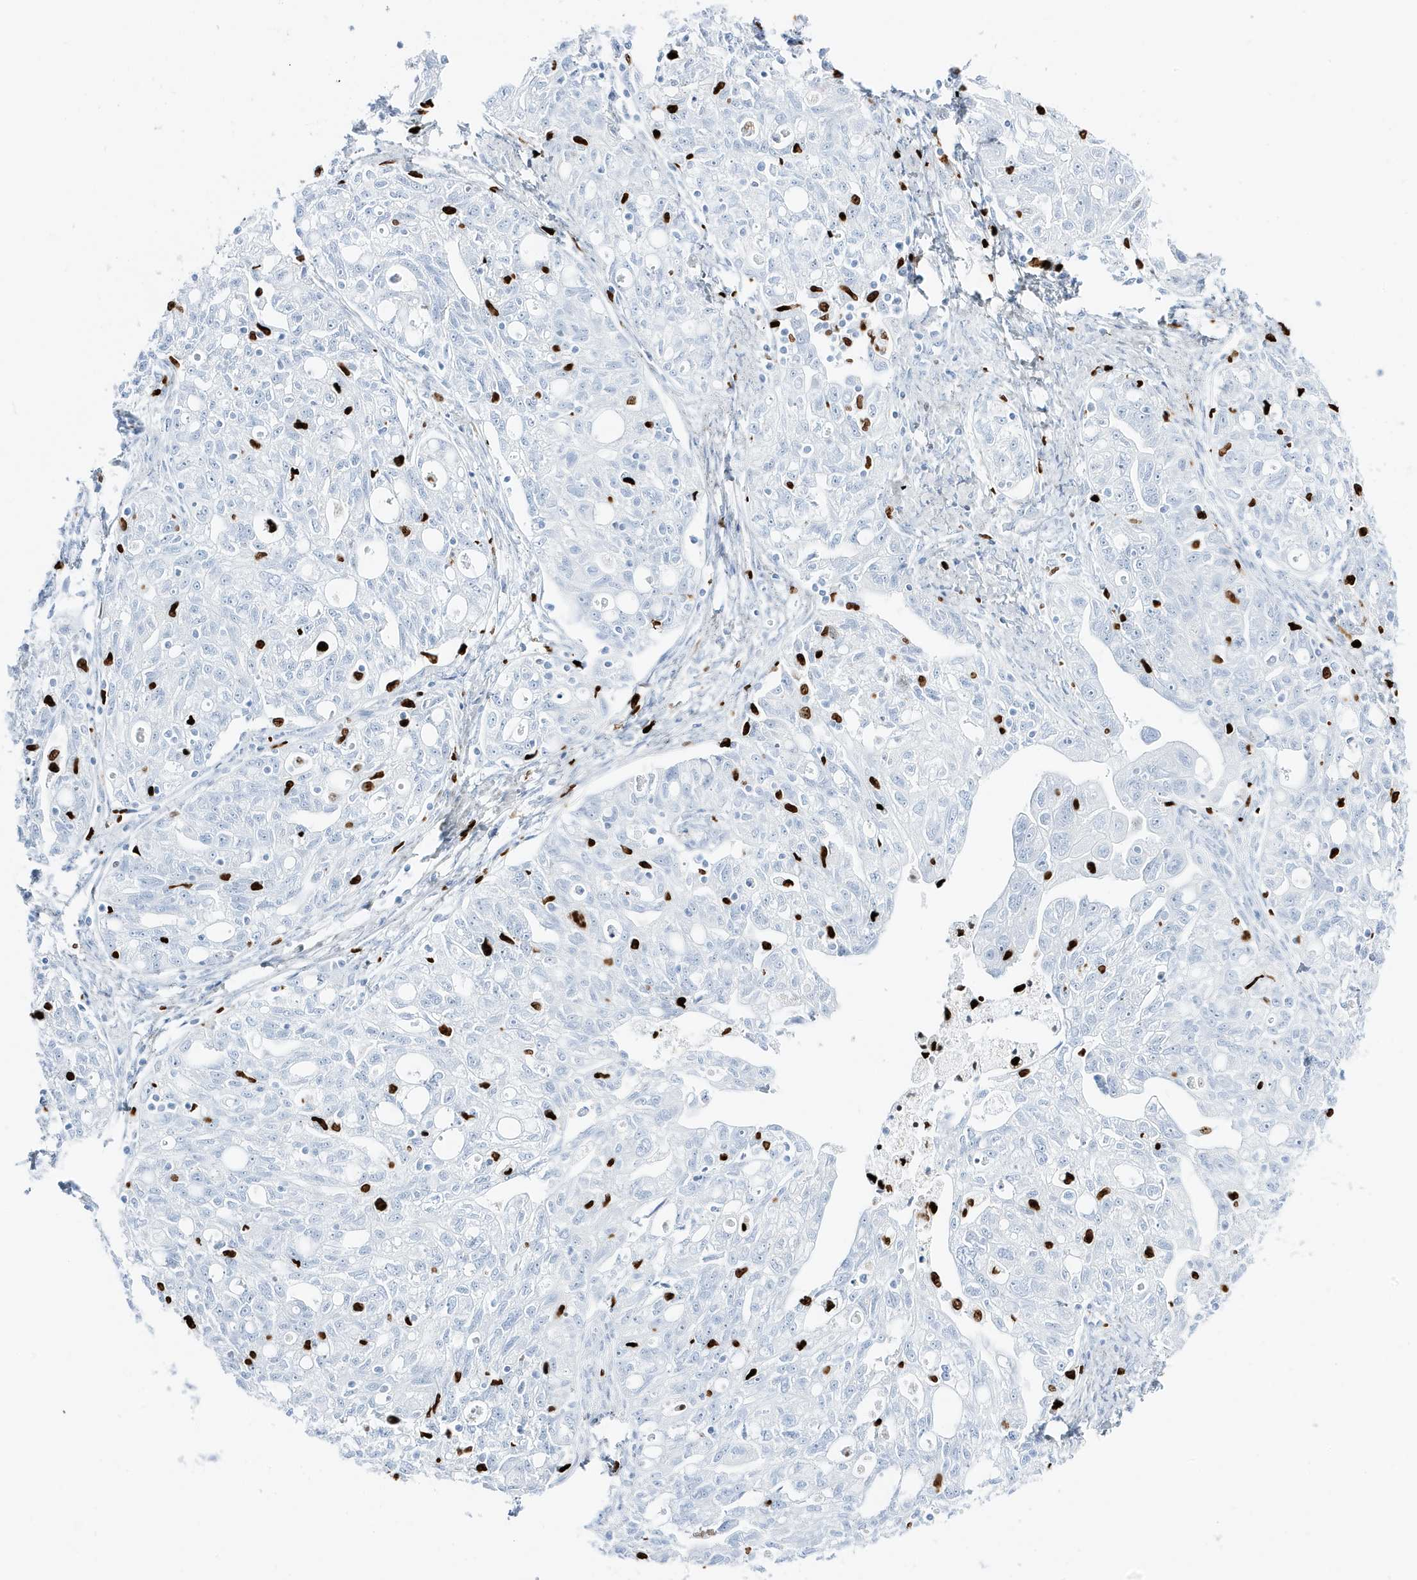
{"staining": {"intensity": "negative", "quantity": "none", "location": "none"}, "tissue": "ovarian cancer", "cell_type": "Tumor cells", "image_type": "cancer", "snomed": [{"axis": "morphology", "description": "Carcinoma, NOS"}, {"axis": "morphology", "description": "Cystadenocarcinoma, serous, NOS"}, {"axis": "topography", "description": "Ovary"}], "caption": "The micrograph exhibits no significant staining in tumor cells of ovarian cancer (serous cystadenocarcinoma).", "gene": "MNDA", "patient": {"sex": "female", "age": 69}}